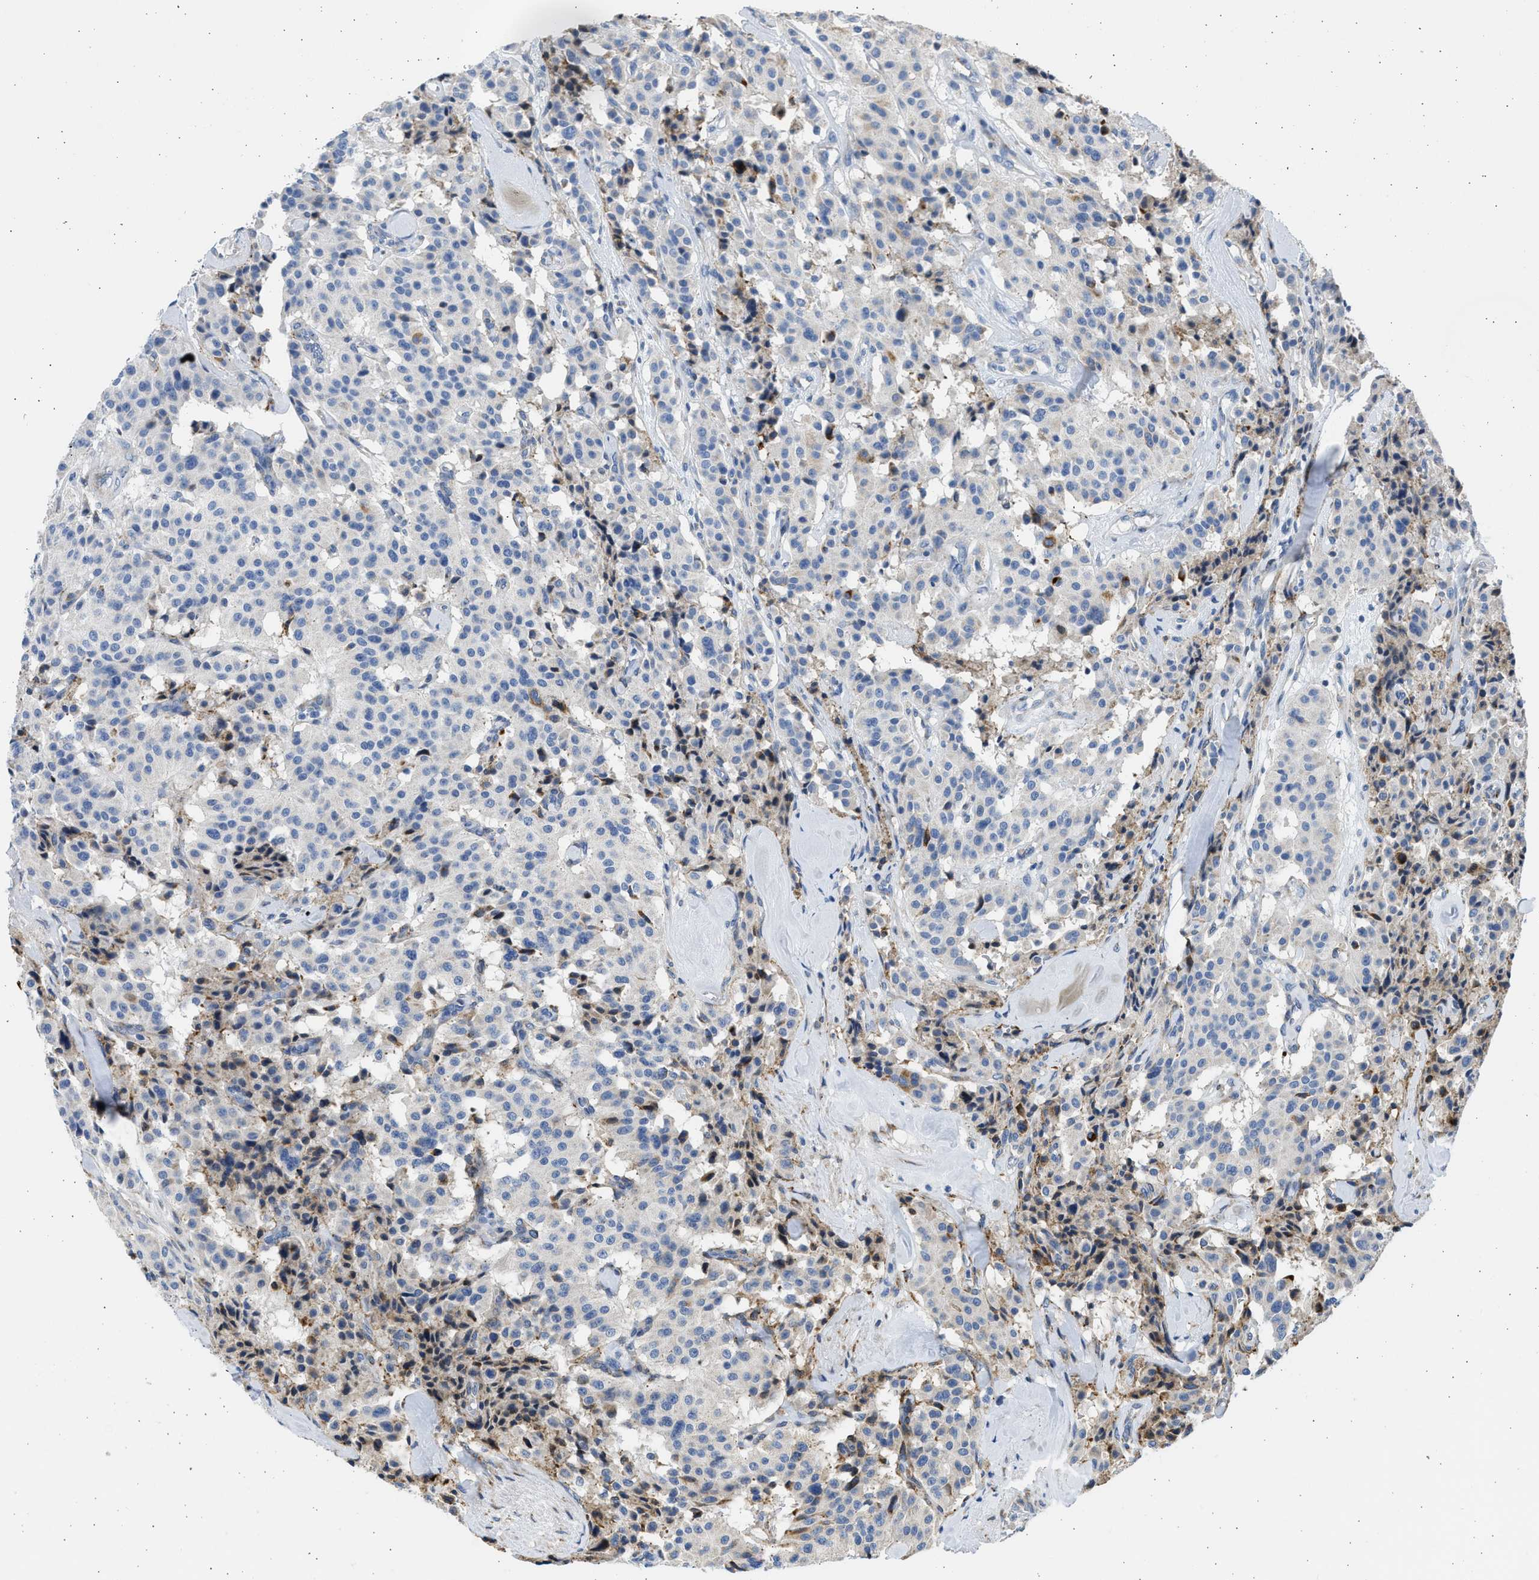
{"staining": {"intensity": "negative", "quantity": "none", "location": "none"}, "tissue": "carcinoid", "cell_type": "Tumor cells", "image_type": "cancer", "snomed": [{"axis": "morphology", "description": "Carcinoid, malignant, NOS"}, {"axis": "topography", "description": "Lung"}], "caption": "This is an IHC histopathology image of carcinoid. There is no expression in tumor cells.", "gene": "PLD2", "patient": {"sex": "male", "age": 30}}